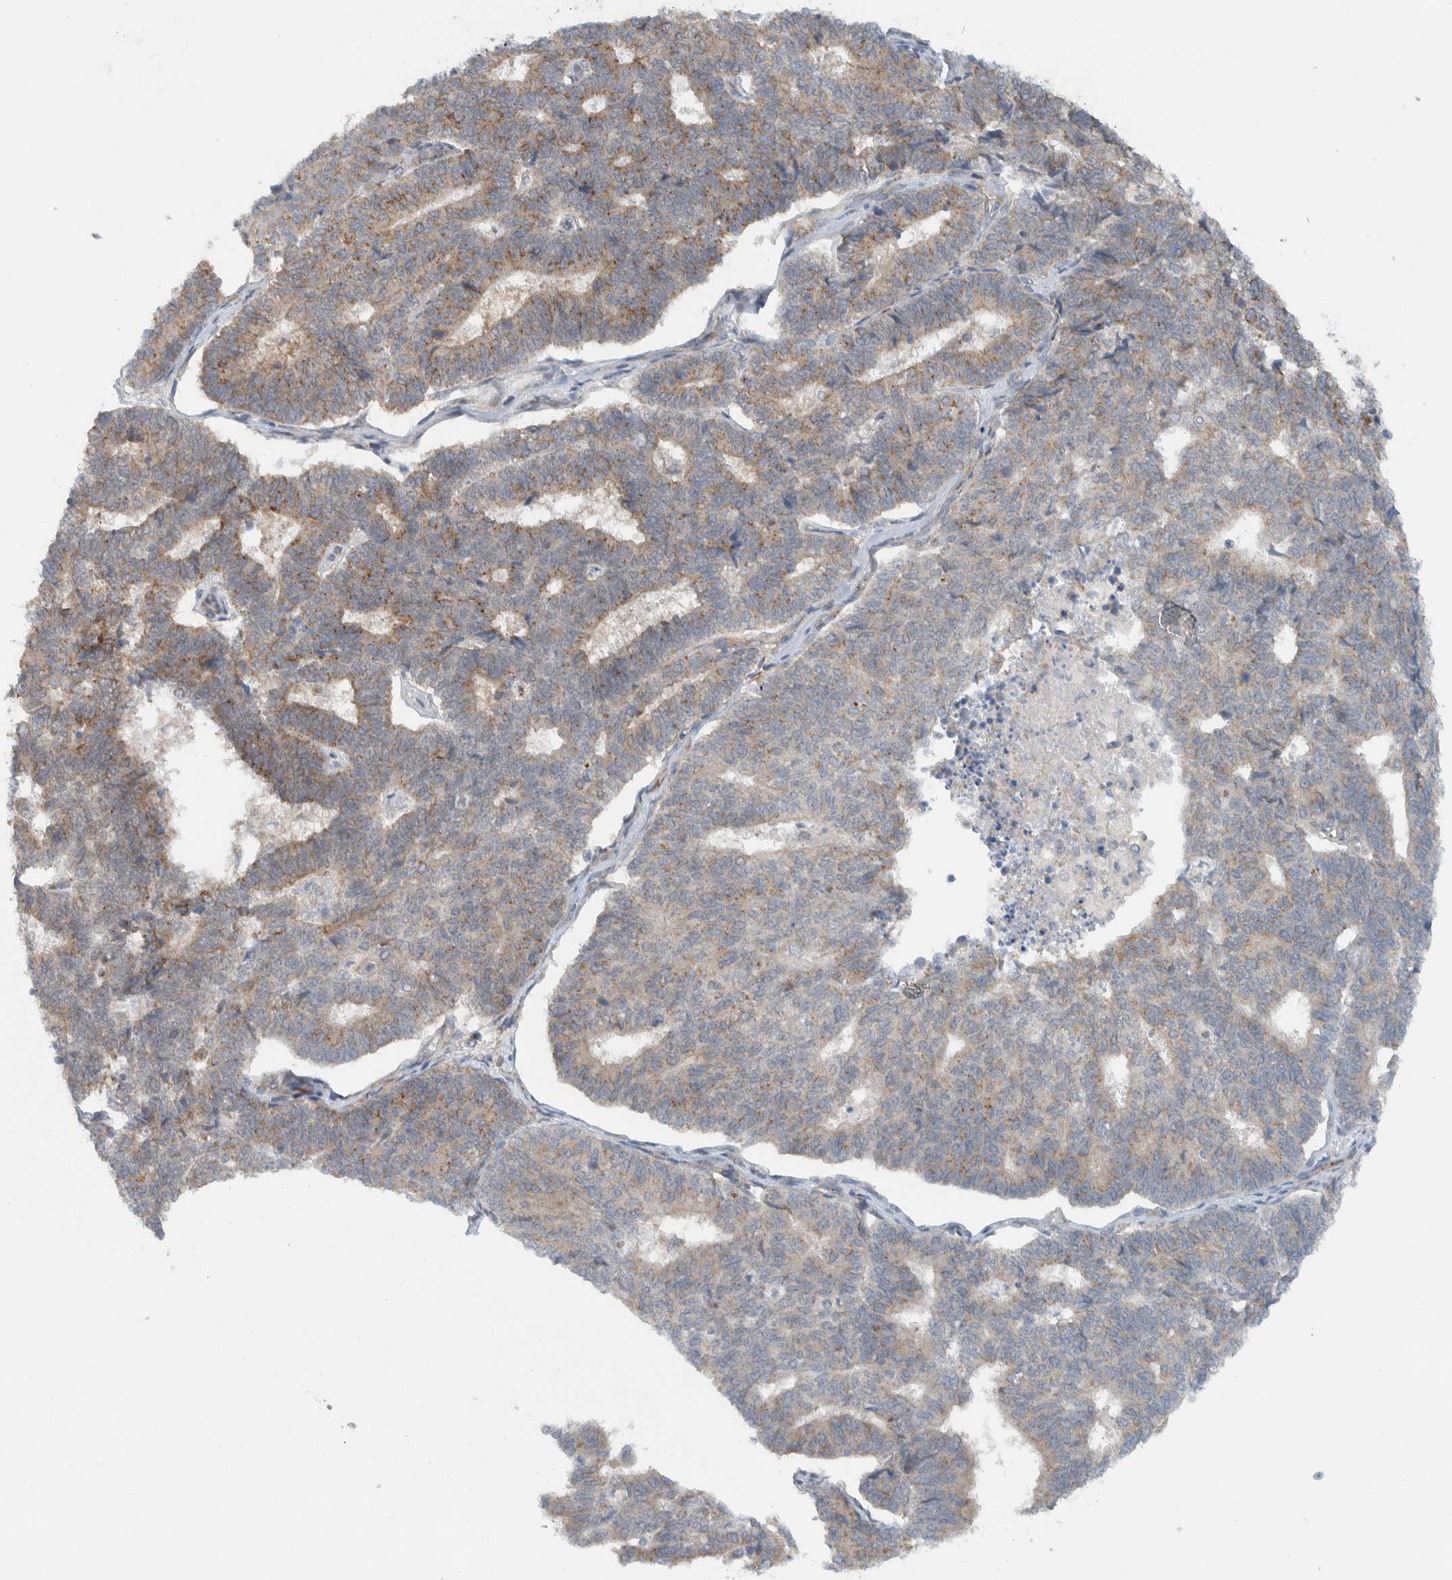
{"staining": {"intensity": "moderate", "quantity": "<25%", "location": "cytoplasmic/membranous"}, "tissue": "endometrial cancer", "cell_type": "Tumor cells", "image_type": "cancer", "snomed": [{"axis": "morphology", "description": "Adenocarcinoma, NOS"}, {"axis": "topography", "description": "Endometrium"}], "caption": "A brown stain labels moderate cytoplasmic/membranous expression of a protein in endometrial cancer (adenocarcinoma) tumor cells.", "gene": "RERE", "patient": {"sex": "female", "age": 70}}